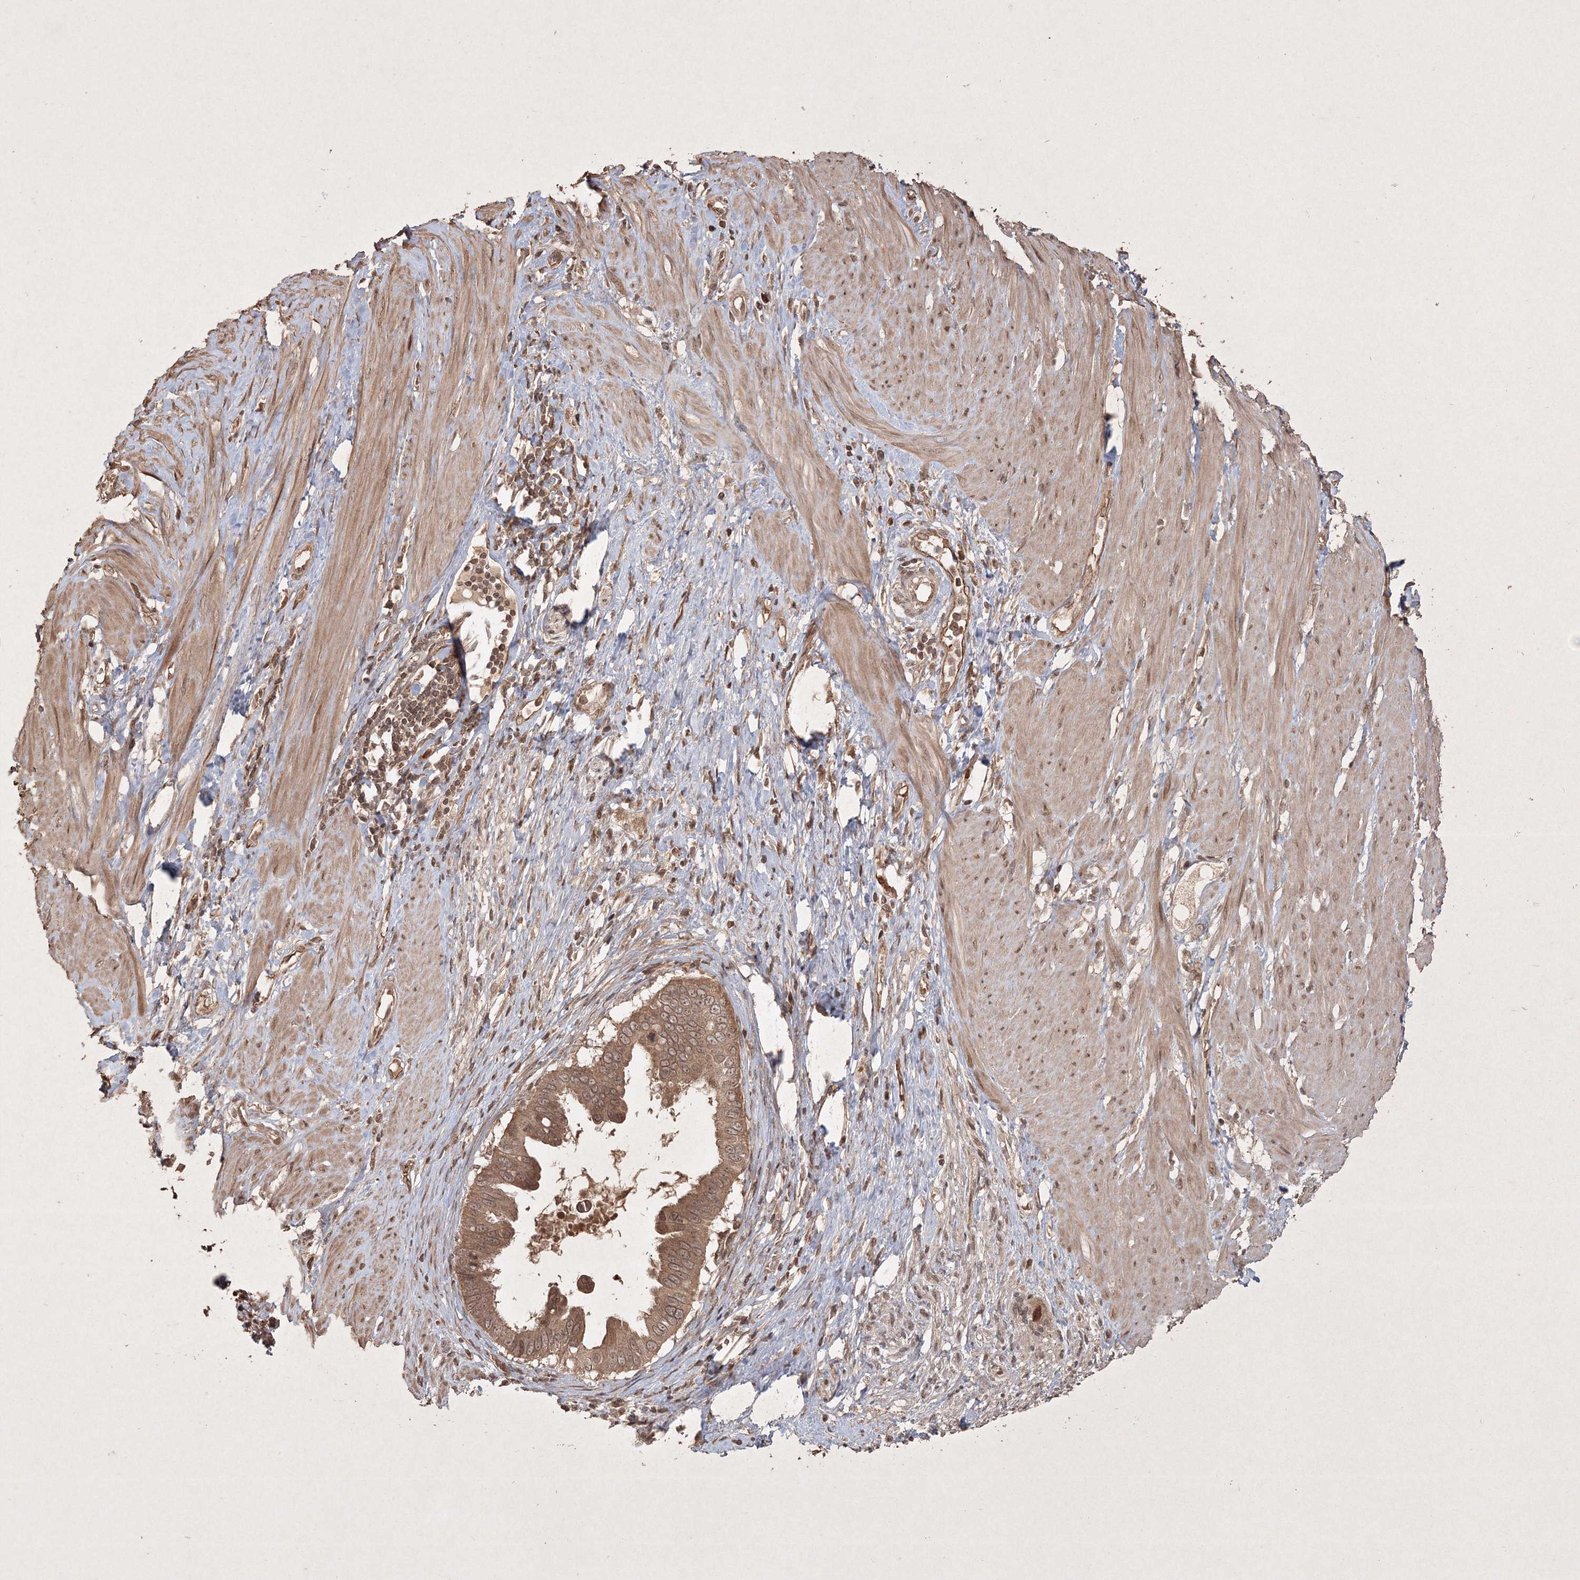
{"staining": {"intensity": "moderate", "quantity": ">75%", "location": "cytoplasmic/membranous,nuclear"}, "tissue": "pancreatic cancer", "cell_type": "Tumor cells", "image_type": "cancer", "snomed": [{"axis": "morphology", "description": "Adenocarcinoma, NOS"}, {"axis": "topography", "description": "Pancreas"}], "caption": "Tumor cells reveal medium levels of moderate cytoplasmic/membranous and nuclear staining in about >75% of cells in pancreatic cancer.", "gene": "PELI3", "patient": {"sex": "female", "age": 56}}